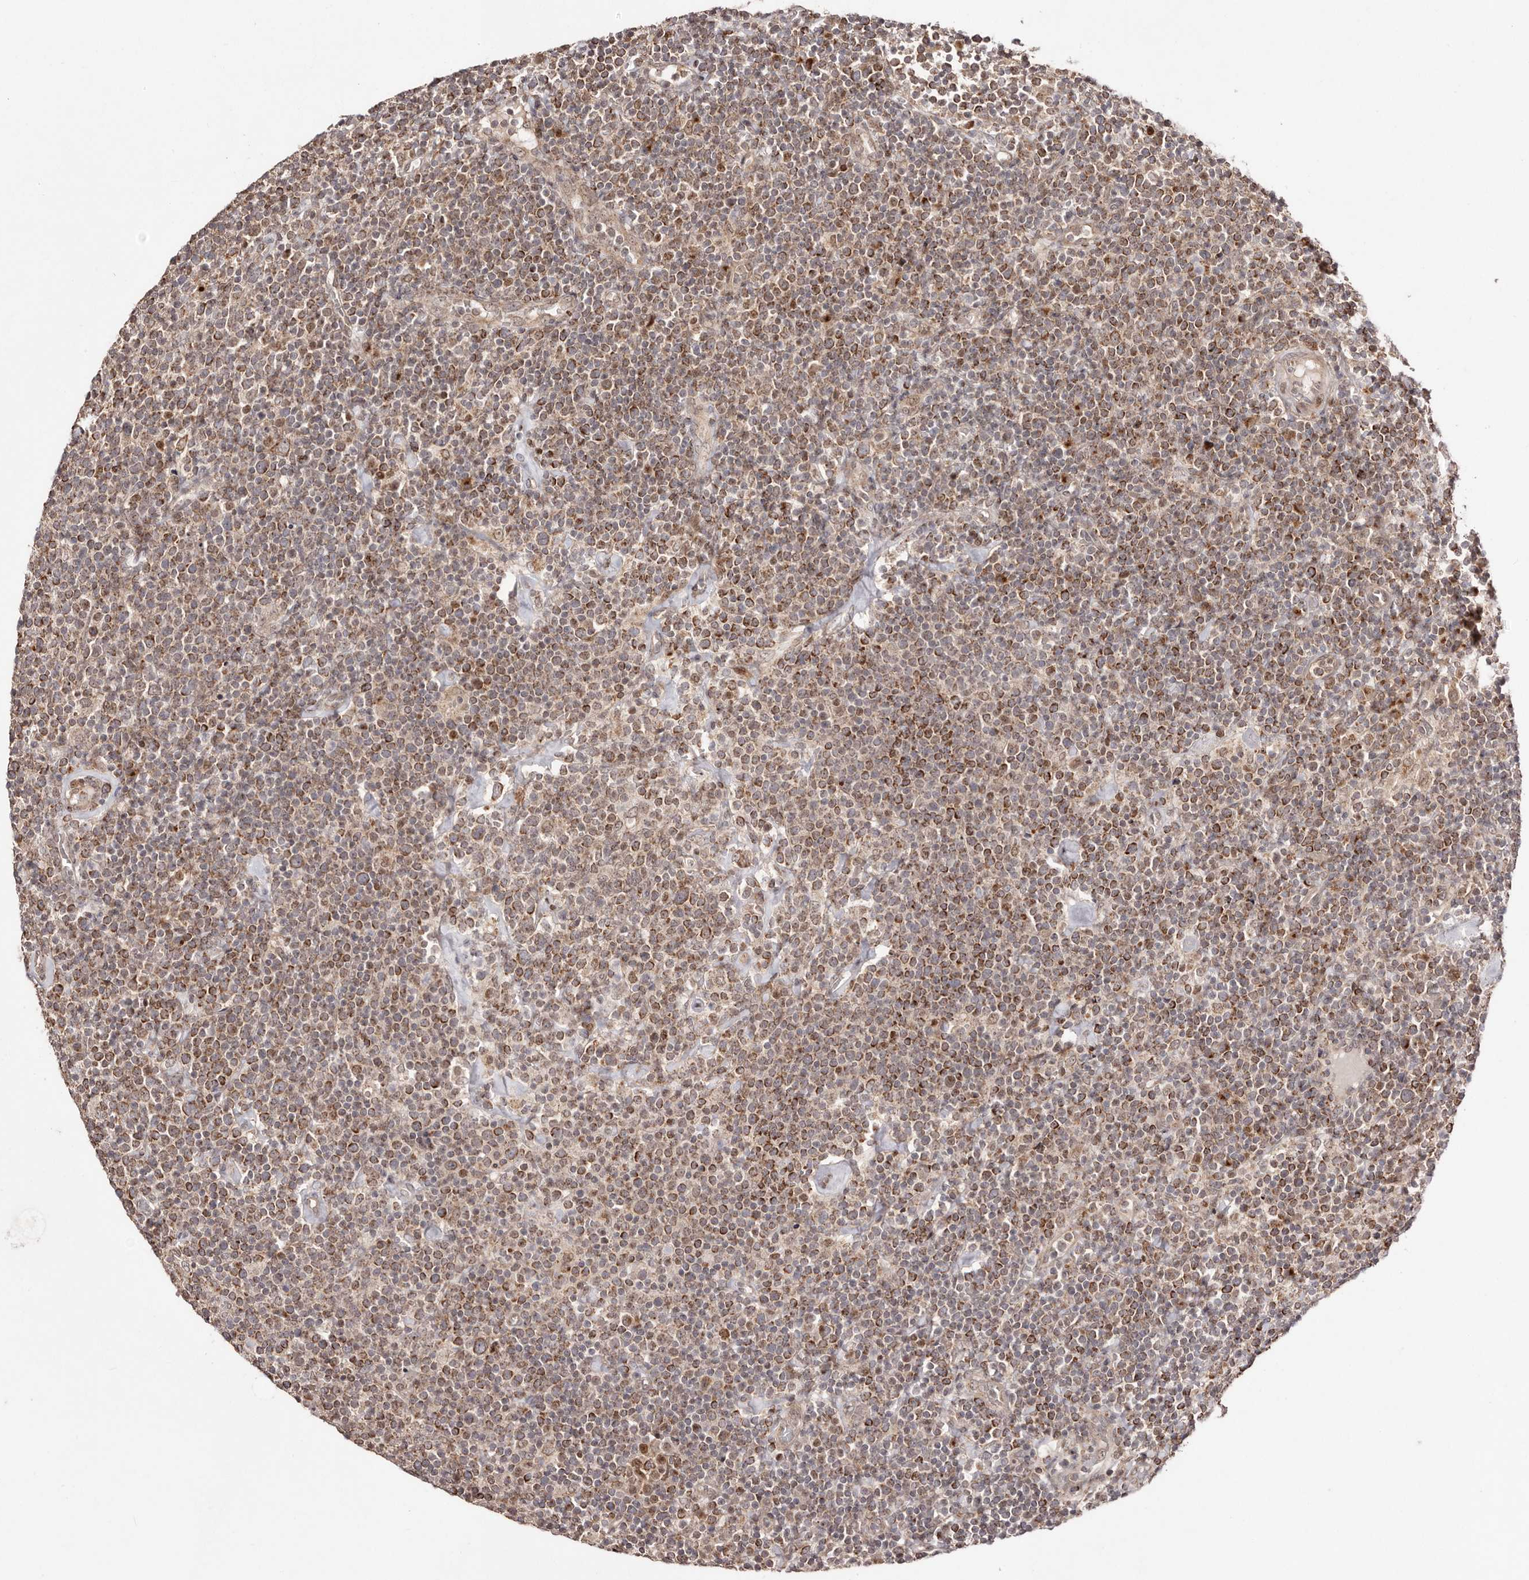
{"staining": {"intensity": "moderate", "quantity": ">75%", "location": "cytoplasmic/membranous"}, "tissue": "lymphoma", "cell_type": "Tumor cells", "image_type": "cancer", "snomed": [{"axis": "morphology", "description": "Malignant lymphoma, non-Hodgkin's type, High grade"}, {"axis": "topography", "description": "Lymph node"}], "caption": "A medium amount of moderate cytoplasmic/membranous staining is present in approximately >75% of tumor cells in high-grade malignant lymphoma, non-Hodgkin's type tissue.", "gene": "EGR3", "patient": {"sex": "male", "age": 61}}